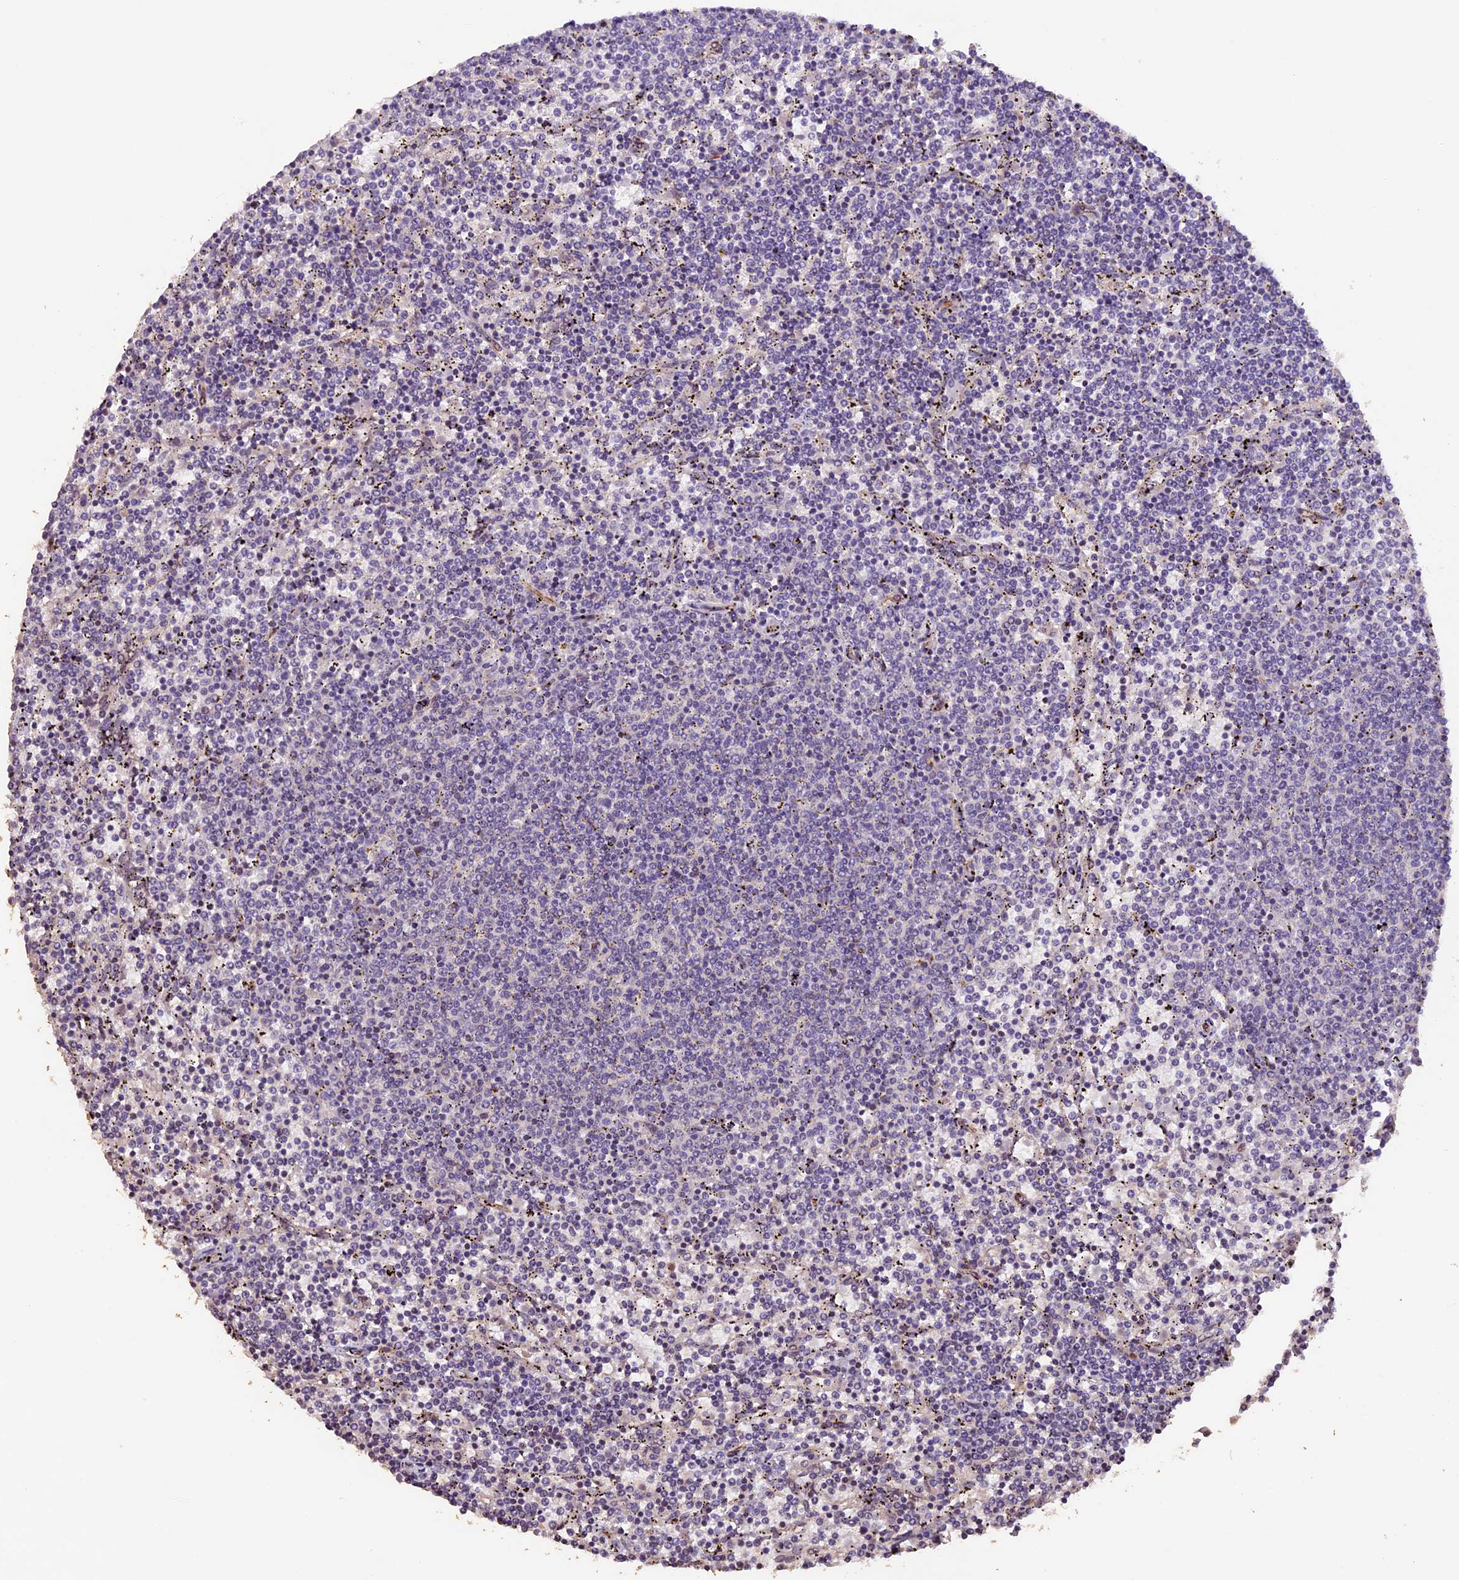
{"staining": {"intensity": "negative", "quantity": "none", "location": "none"}, "tissue": "lymphoma", "cell_type": "Tumor cells", "image_type": "cancer", "snomed": [{"axis": "morphology", "description": "Malignant lymphoma, non-Hodgkin's type, Low grade"}, {"axis": "topography", "description": "Spleen"}], "caption": "There is no significant expression in tumor cells of lymphoma. The staining was performed using DAB (3,3'-diaminobenzidine) to visualize the protein expression in brown, while the nuclei were stained in blue with hematoxylin (Magnification: 20x).", "gene": "GNB5", "patient": {"sex": "female", "age": 50}}